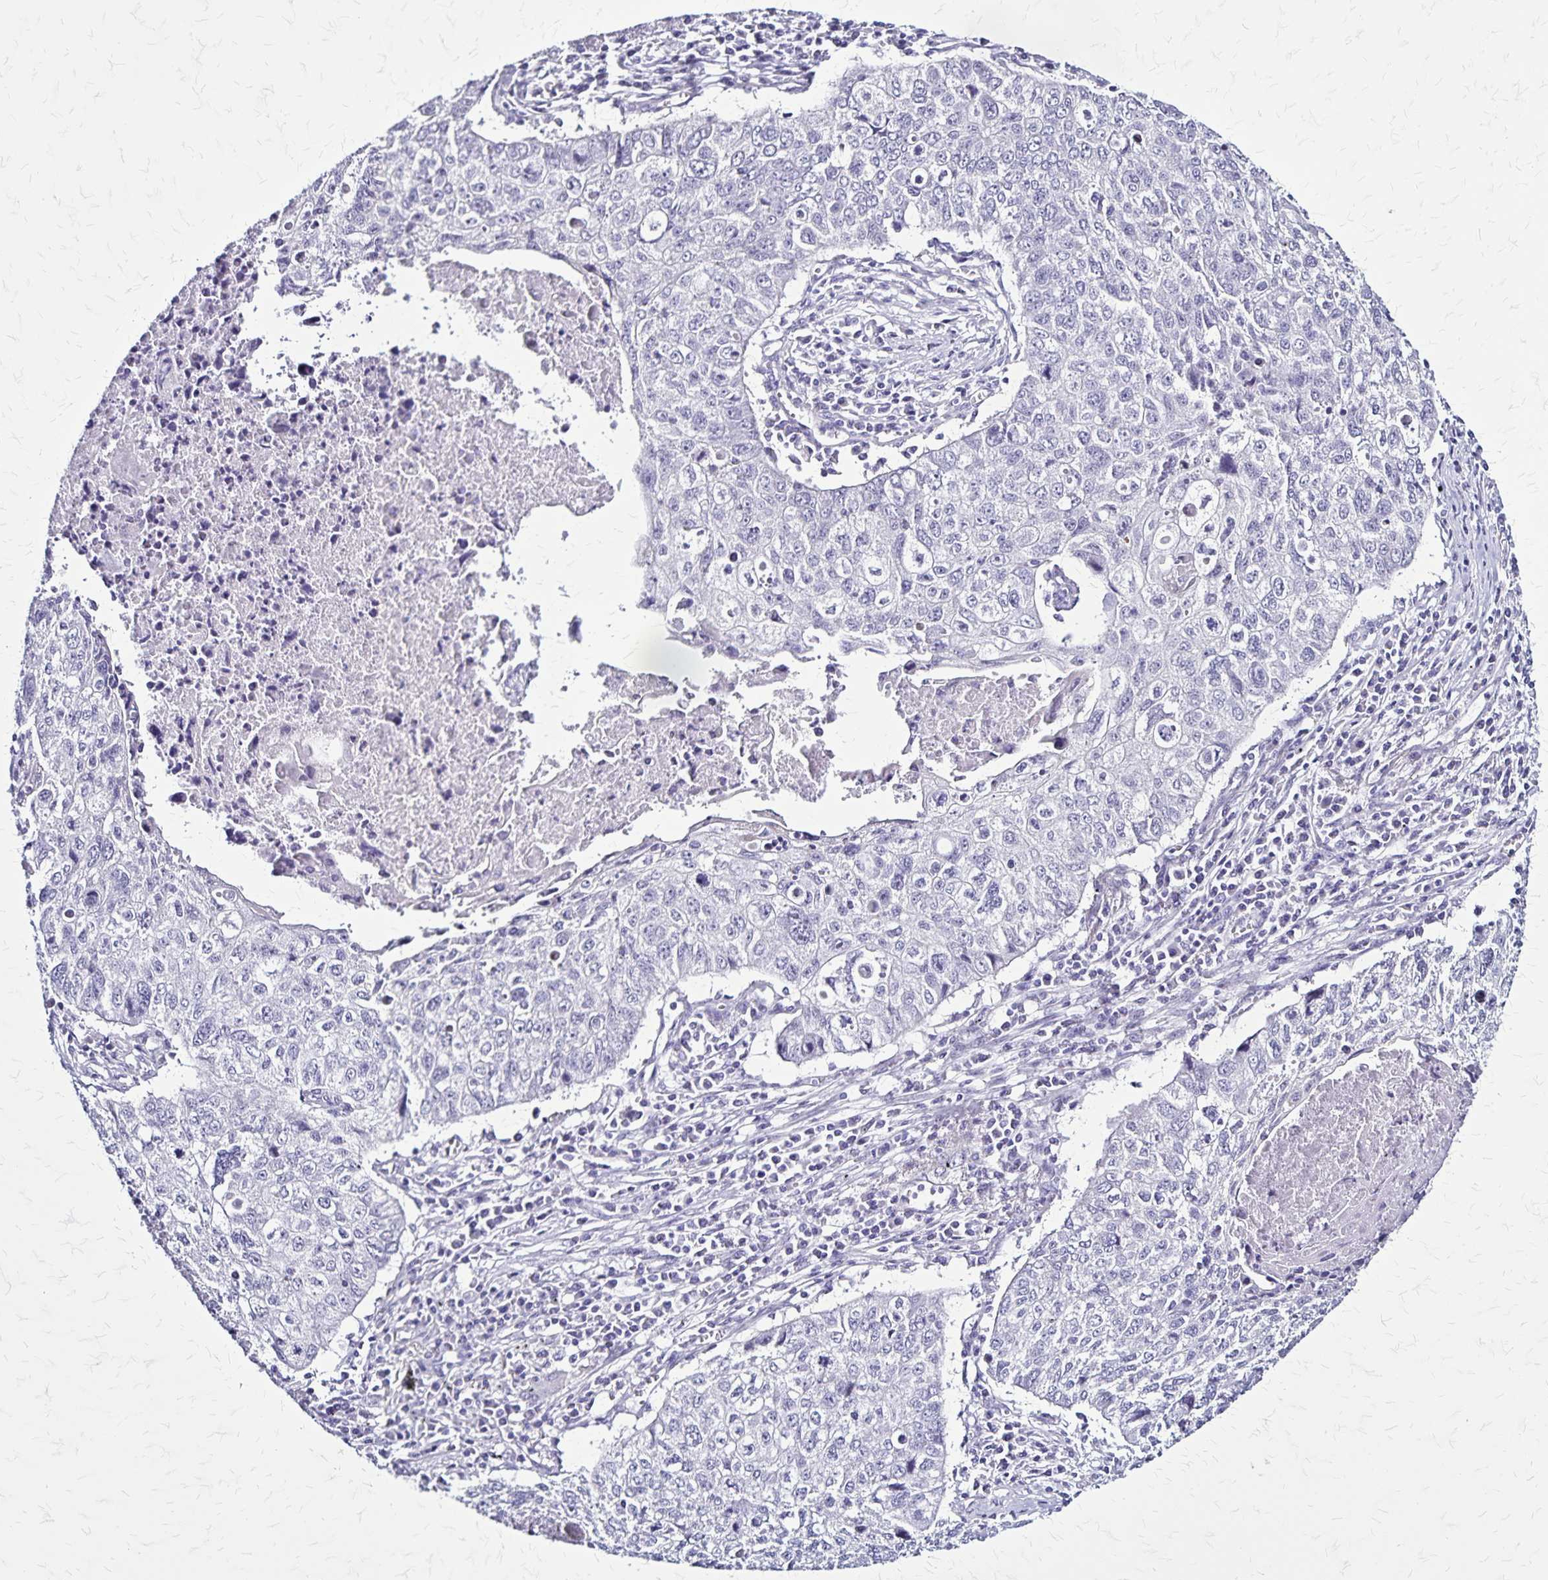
{"staining": {"intensity": "negative", "quantity": "none", "location": "none"}, "tissue": "lung cancer", "cell_type": "Tumor cells", "image_type": "cancer", "snomed": [{"axis": "morphology", "description": "Normal morphology"}, {"axis": "morphology", "description": "Aneuploidy"}, {"axis": "morphology", "description": "Squamous cell carcinoma, NOS"}, {"axis": "topography", "description": "Lymph node"}, {"axis": "topography", "description": "Lung"}], "caption": "This micrograph is of lung cancer stained with IHC to label a protein in brown with the nuclei are counter-stained blue. There is no expression in tumor cells.", "gene": "PLXNA4", "patient": {"sex": "female", "age": 76}}